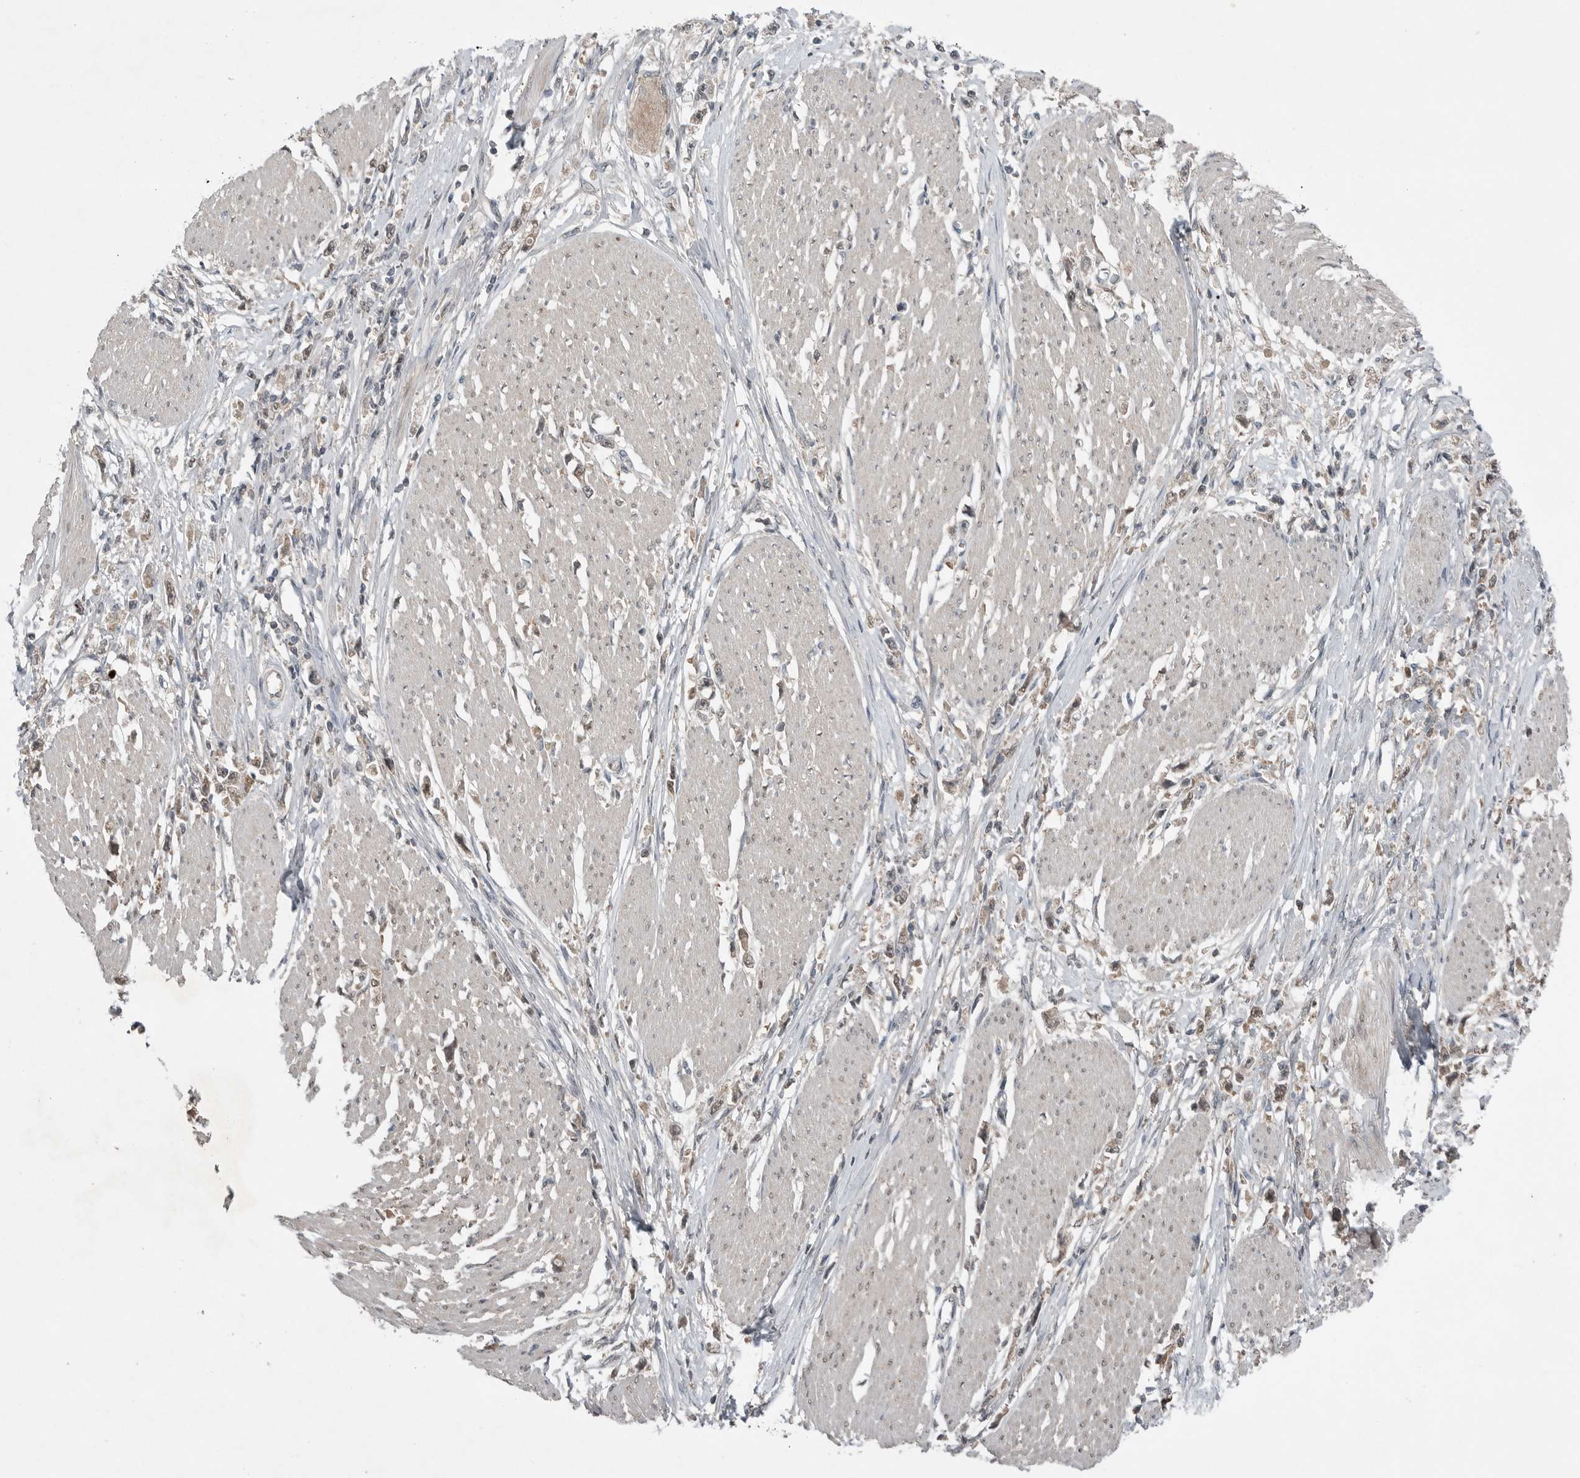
{"staining": {"intensity": "weak", "quantity": ">75%", "location": "cytoplasmic/membranous"}, "tissue": "stomach cancer", "cell_type": "Tumor cells", "image_type": "cancer", "snomed": [{"axis": "morphology", "description": "Adenocarcinoma, NOS"}, {"axis": "topography", "description": "Stomach"}], "caption": "Immunohistochemical staining of human stomach cancer reveals weak cytoplasmic/membranous protein staining in about >75% of tumor cells. (DAB (3,3'-diaminobenzidine) IHC, brown staining for protein, blue staining for nuclei).", "gene": "MFAP3L", "patient": {"sex": "female", "age": 59}}